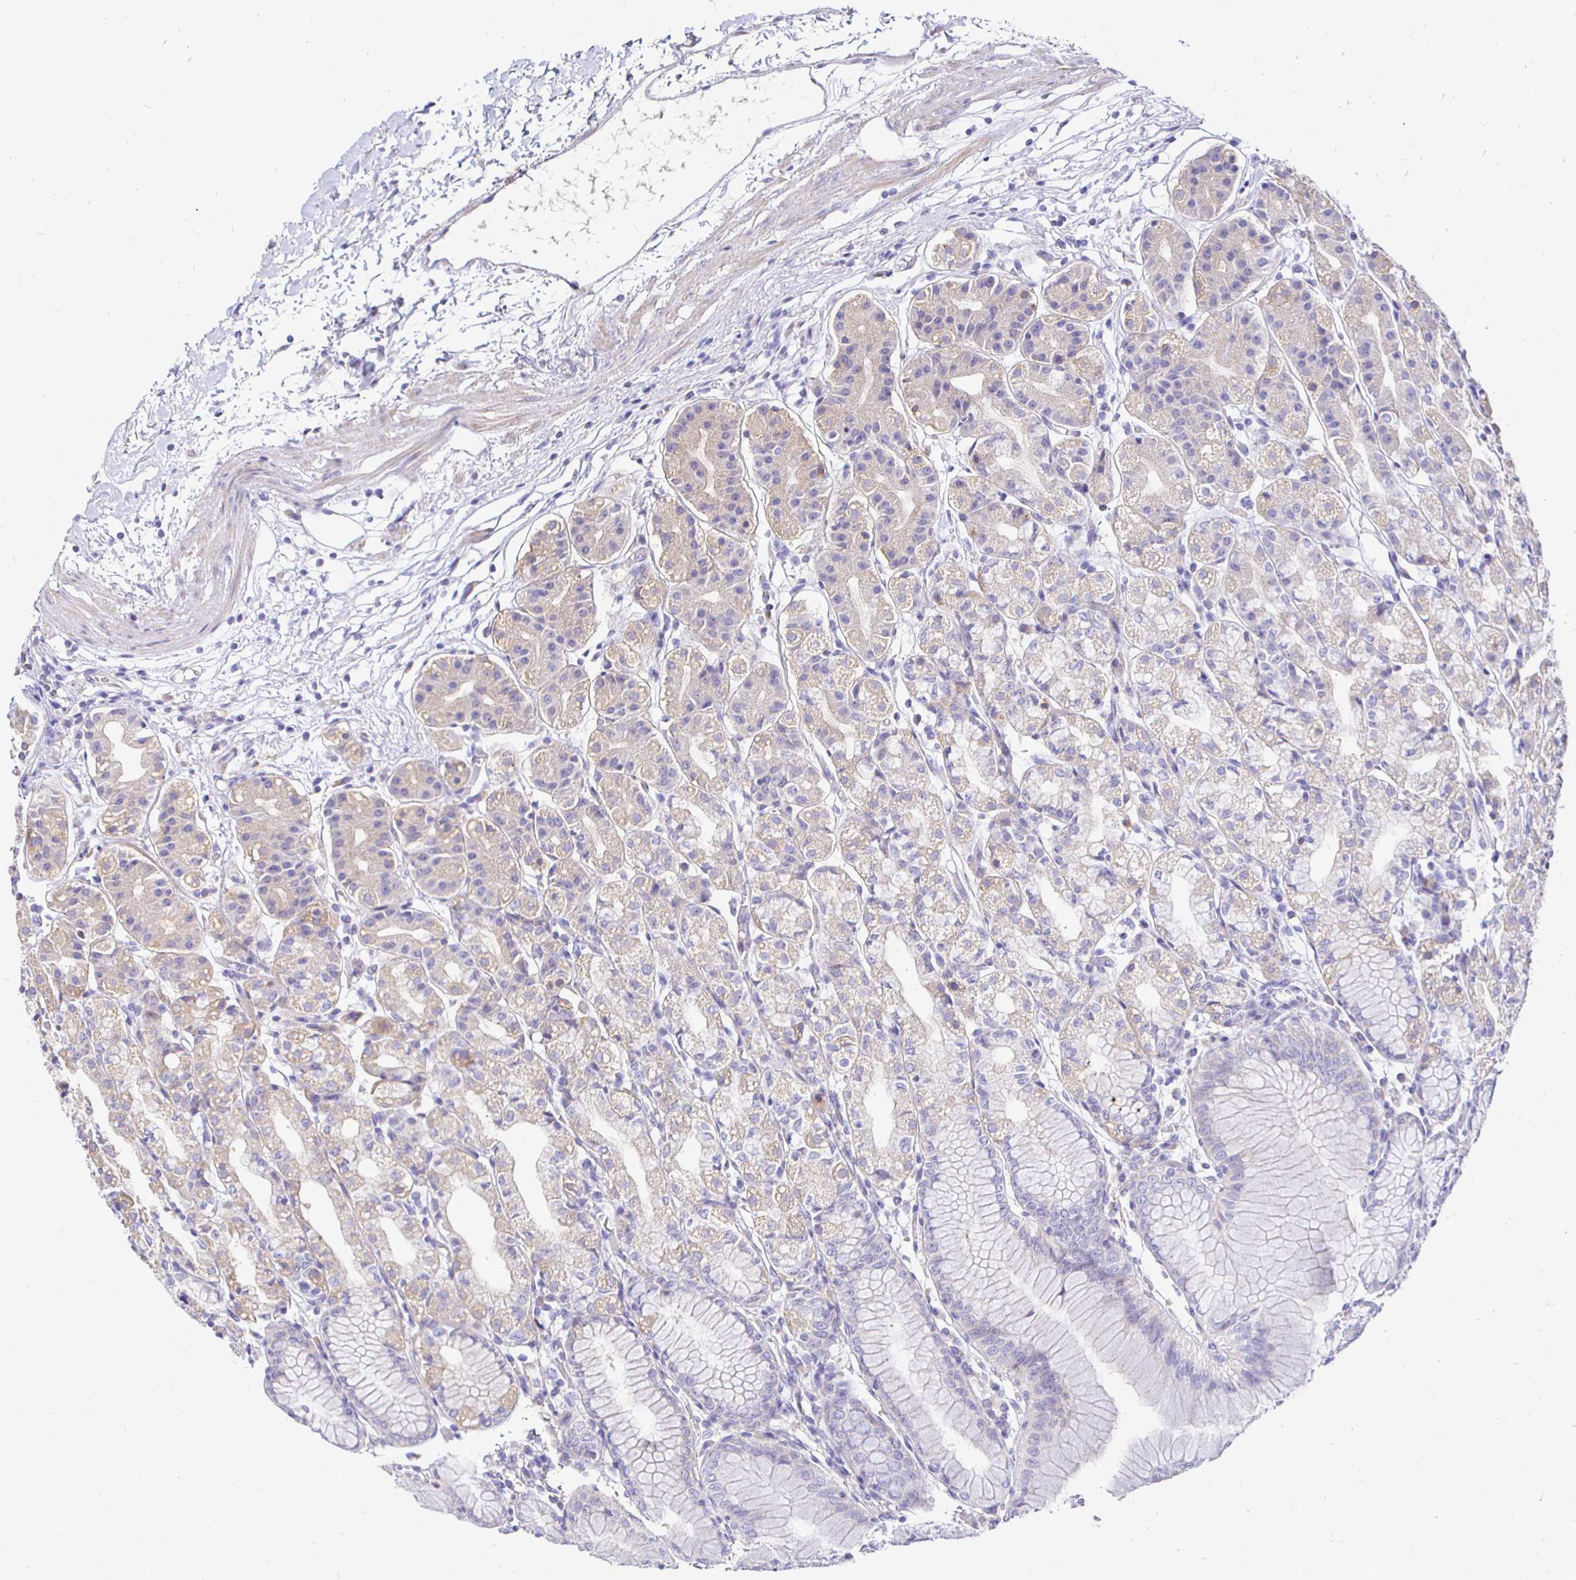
{"staining": {"intensity": "weak", "quantity": "25%-75%", "location": "cytoplasmic/membranous"}, "tissue": "stomach", "cell_type": "Glandular cells", "image_type": "normal", "snomed": [{"axis": "morphology", "description": "Normal tissue, NOS"}, {"axis": "topography", "description": "Stomach"}], "caption": "High-magnification brightfield microscopy of benign stomach stained with DAB (3,3'-diaminobenzidine) (brown) and counterstained with hematoxylin (blue). glandular cells exhibit weak cytoplasmic/membranous expression is seen in approximately25%-75% of cells. (DAB = brown stain, brightfield microscopy at high magnification).", "gene": "NECAB1", "patient": {"sex": "female", "age": 57}}